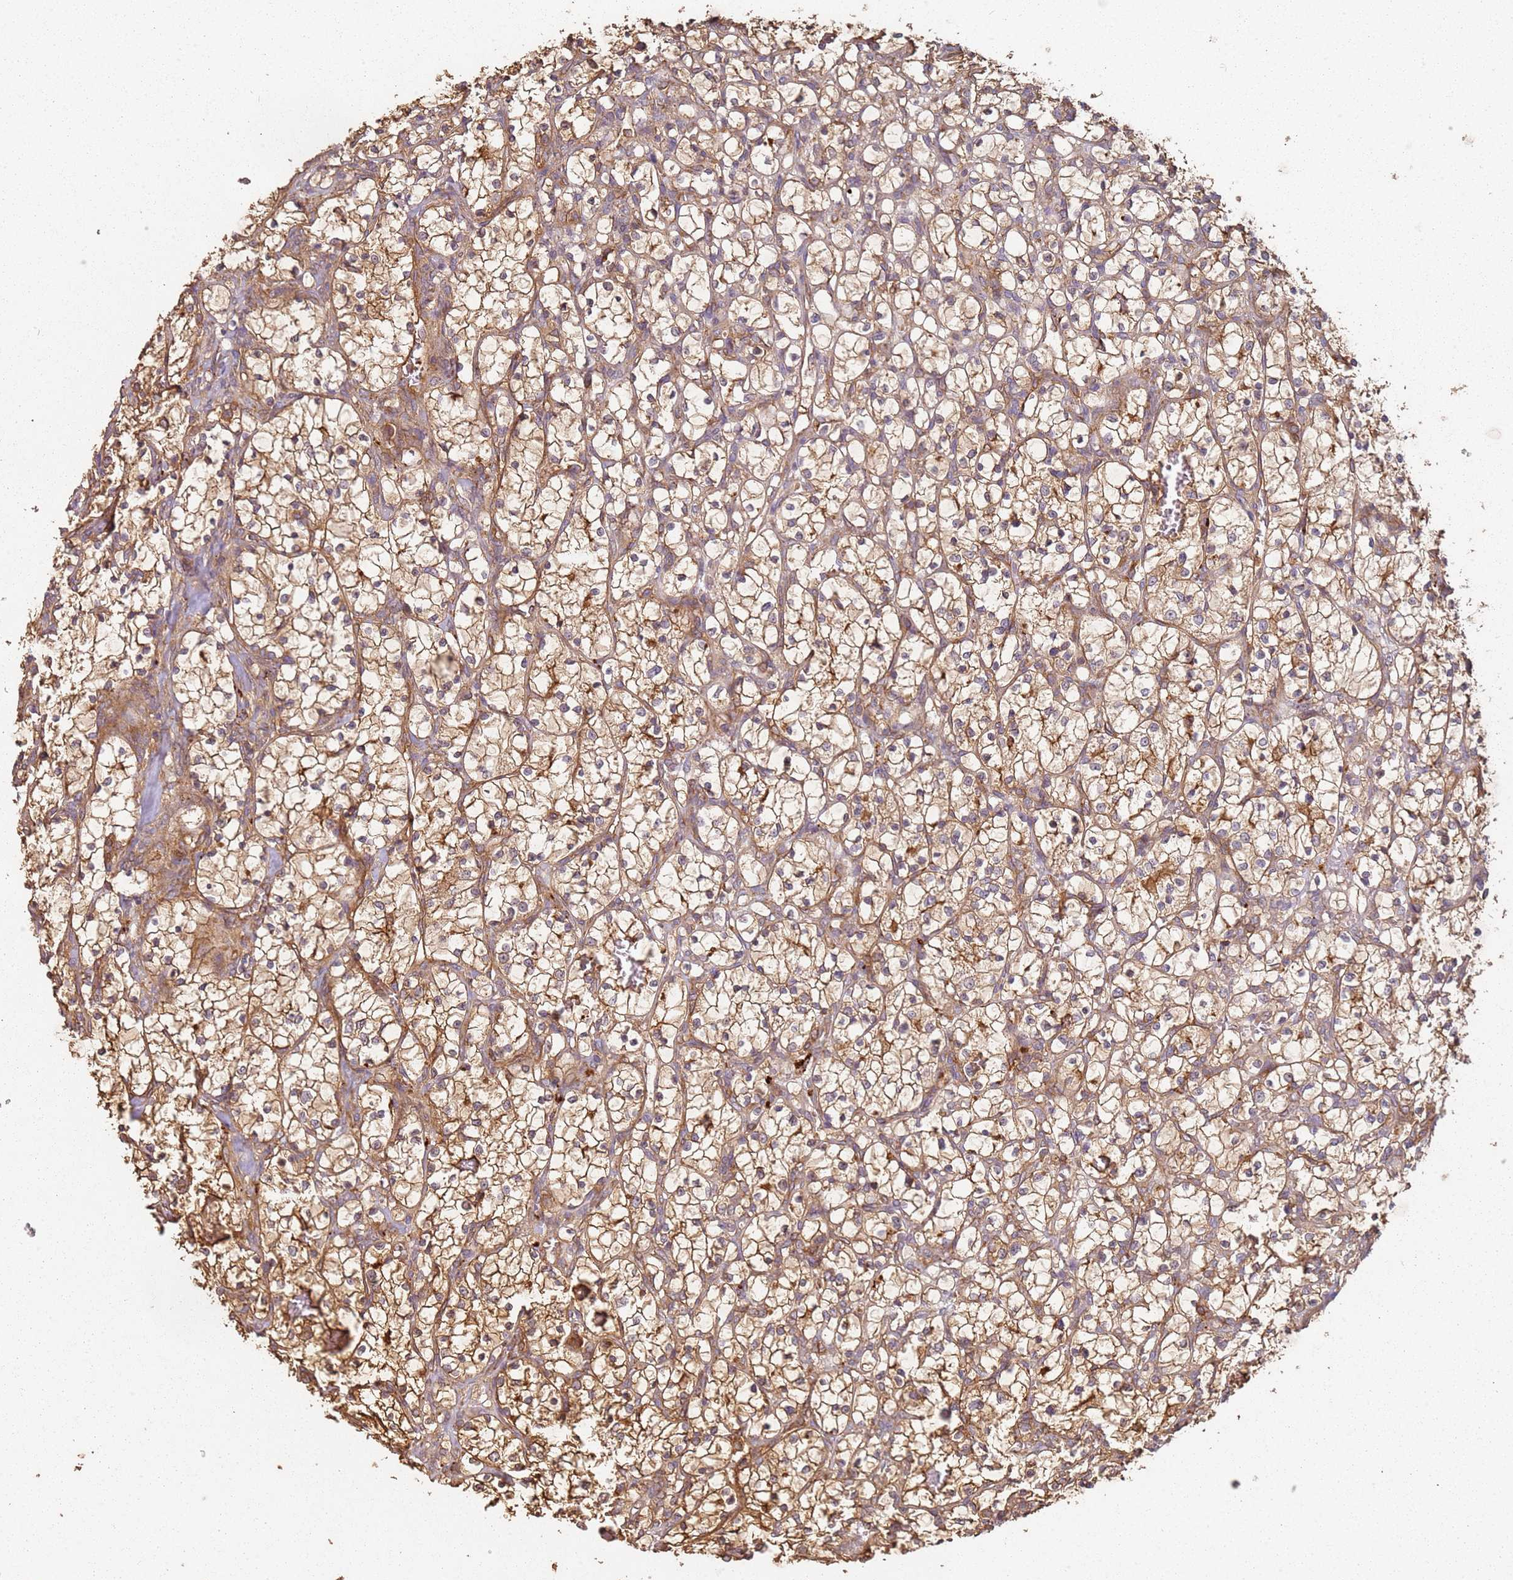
{"staining": {"intensity": "moderate", "quantity": ">75%", "location": "cytoplasmic/membranous"}, "tissue": "renal cancer", "cell_type": "Tumor cells", "image_type": "cancer", "snomed": [{"axis": "morphology", "description": "Adenocarcinoma, NOS"}, {"axis": "topography", "description": "Kidney"}], "caption": "Immunohistochemical staining of renal adenocarcinoma reveals medium levels of moderate cytoplasmic/membranous expression in approximately >75% of tumor cells.", "gene": "SCGB2B2", "patient": {"sex": "female", "age": 69}}